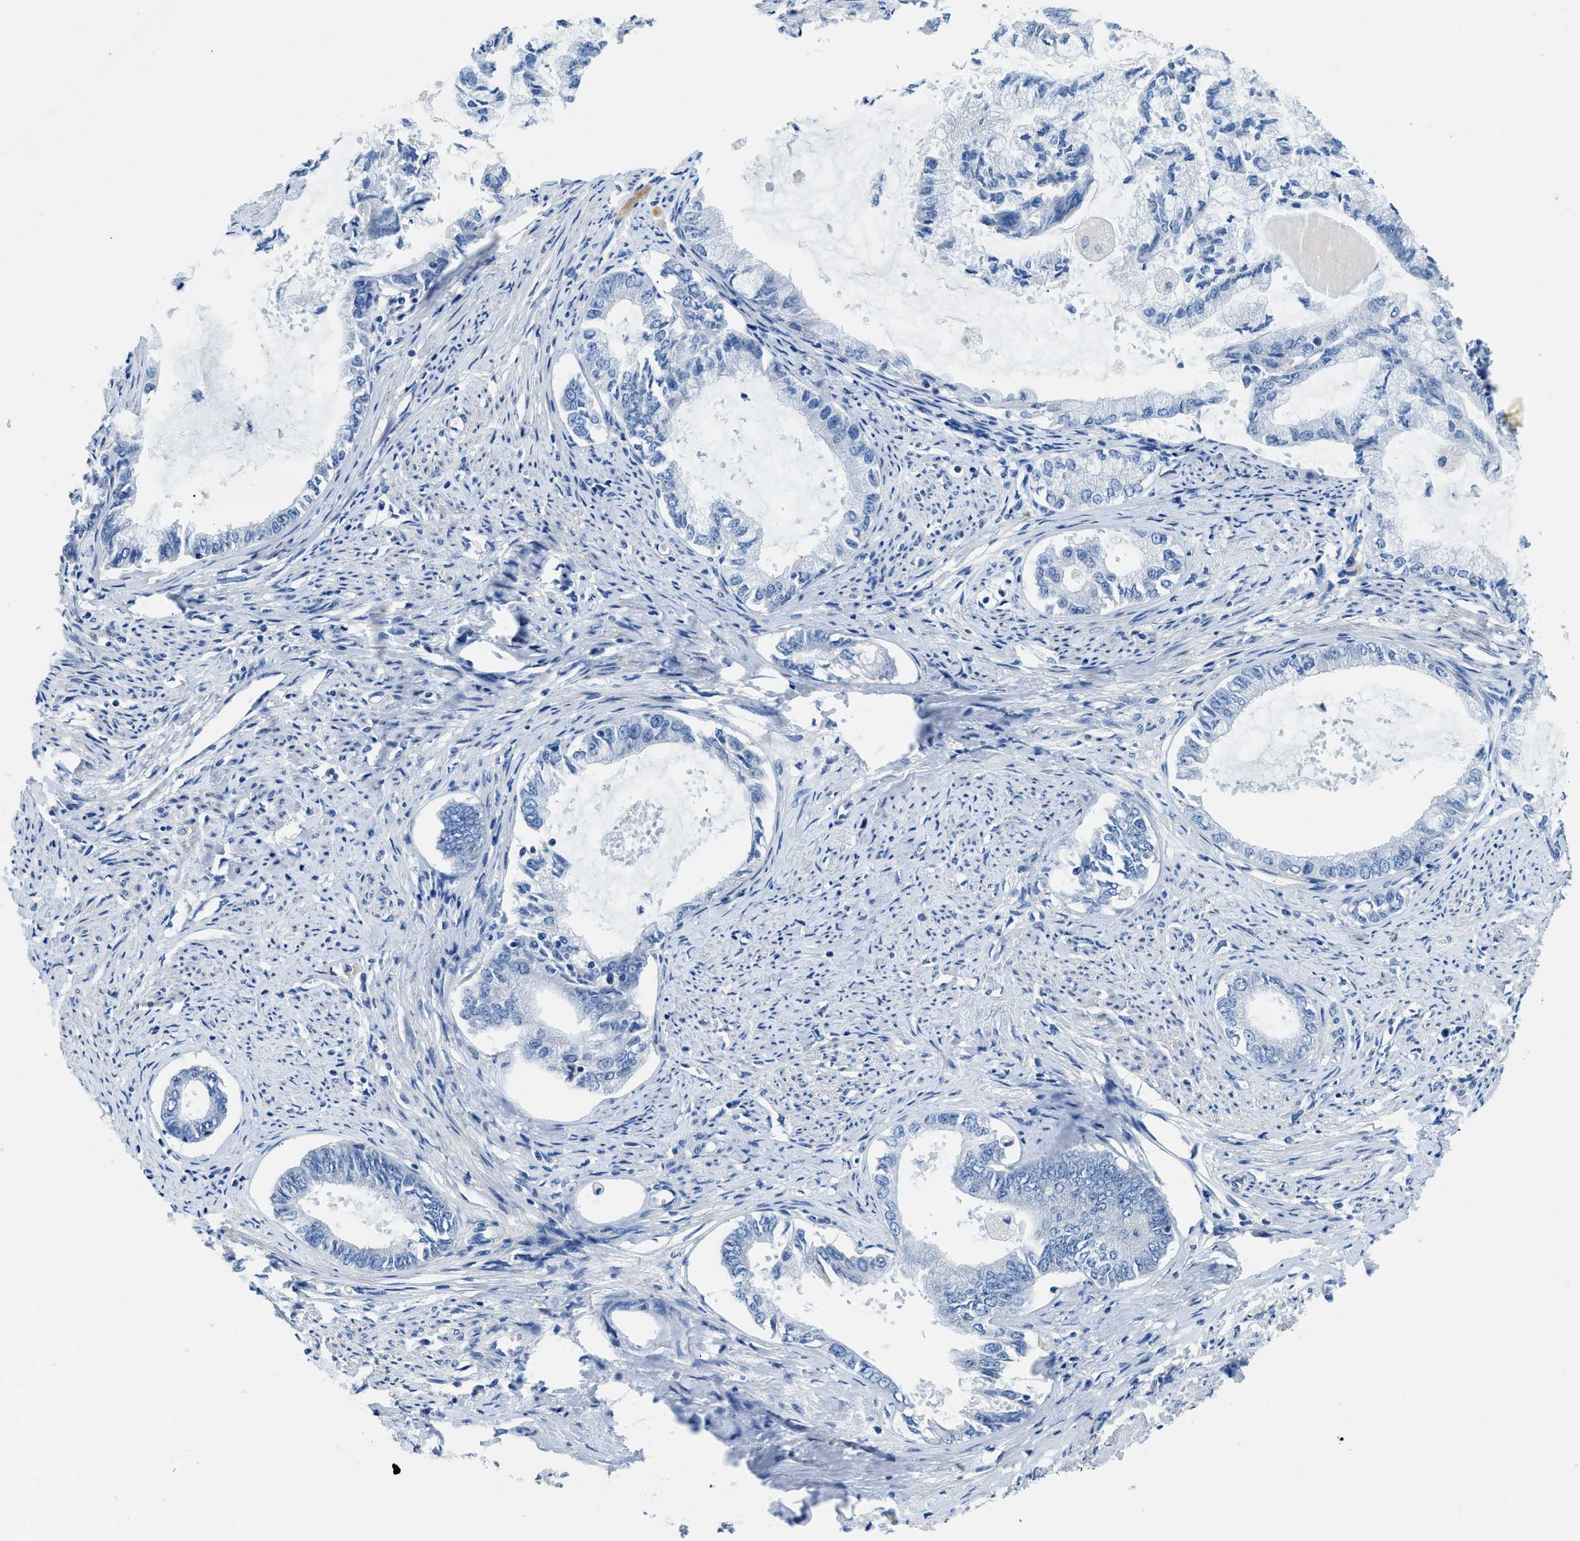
{"staining": {"intensity": "negative", "quantity": "none", "location": "none"}, "tissue": "endometrial cancer", "cell_type": "Tumor cells", "image_type": "cancer", "snomed": [{"axis": "morphology", "description": "Adenocarcinoma, NOS"}, {"axis": "topography", "description": "Endometrium"}], "caption": "DAB immunohistochemical staining of human adenocarcinoma (endometrial) demonstrates no significant staining in tumor cells. (Brightfield microscopy of DAB immunohistochemistry at high magnification).", "gene": "SLC10A6", "patient": {"sex": "female", "age": 86}}